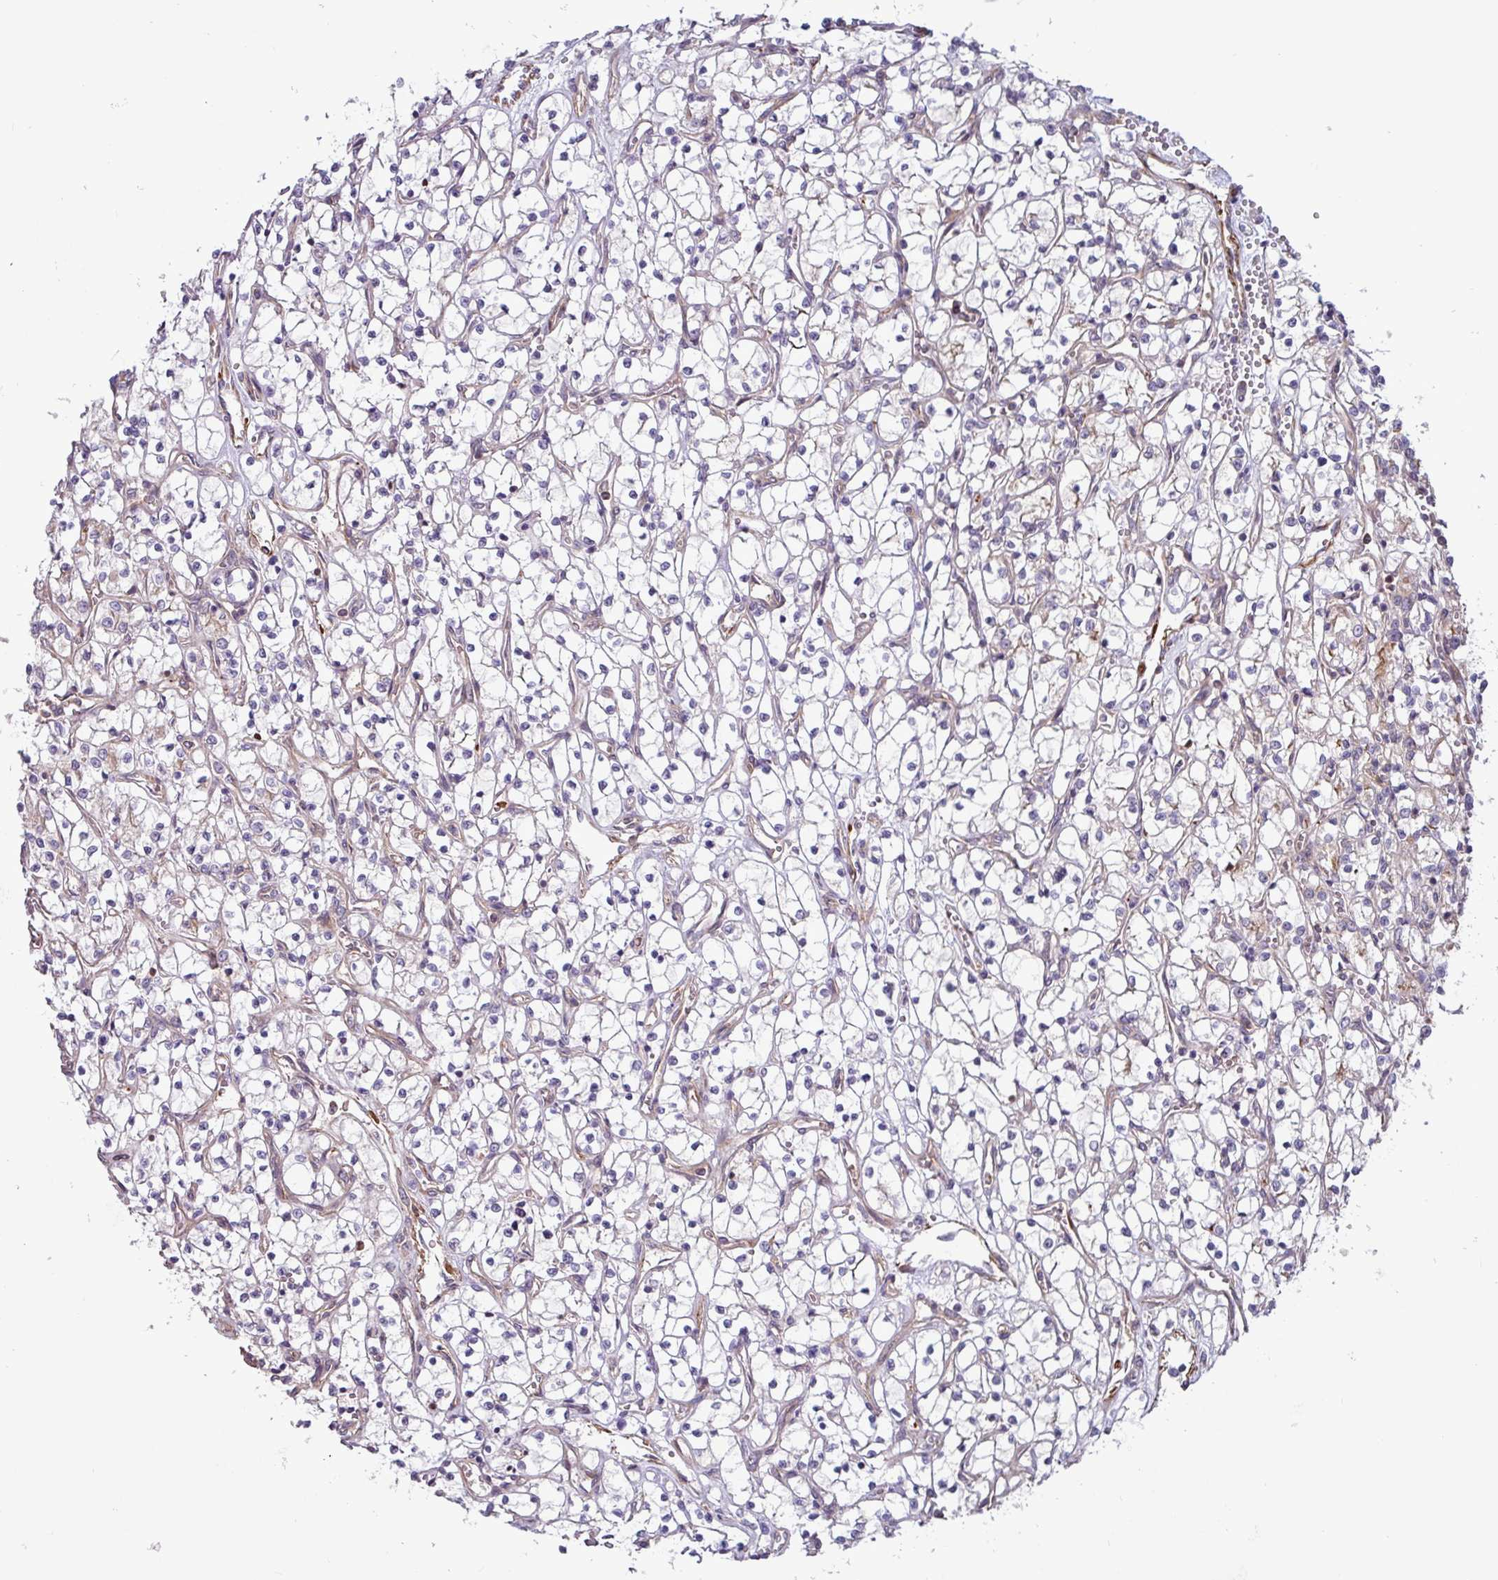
{"staining": {"intensity": "negative", "quantity": "none", "location": "none"}, "tissue": "renal cancer", "cell_type": "Tumor cells", "image_type": "cancer", "snomed": [{"axis": "morphology", "description": "Adenocarcinoma, NOS"}, {"axis": "topography", "description": "Kidney"}], "caption": "Immunohistochemistry histopathology image of neoplastic tissue: renal adenocarcinoma stained with DAB displays no significant protein expression in tumor cells. (DAB (3,3'-diaminobenzidine) immunohistochemistry (IHC), high magnification).", "gene": "PCED1A", "patient": {"sex": "female", "age": 69}}